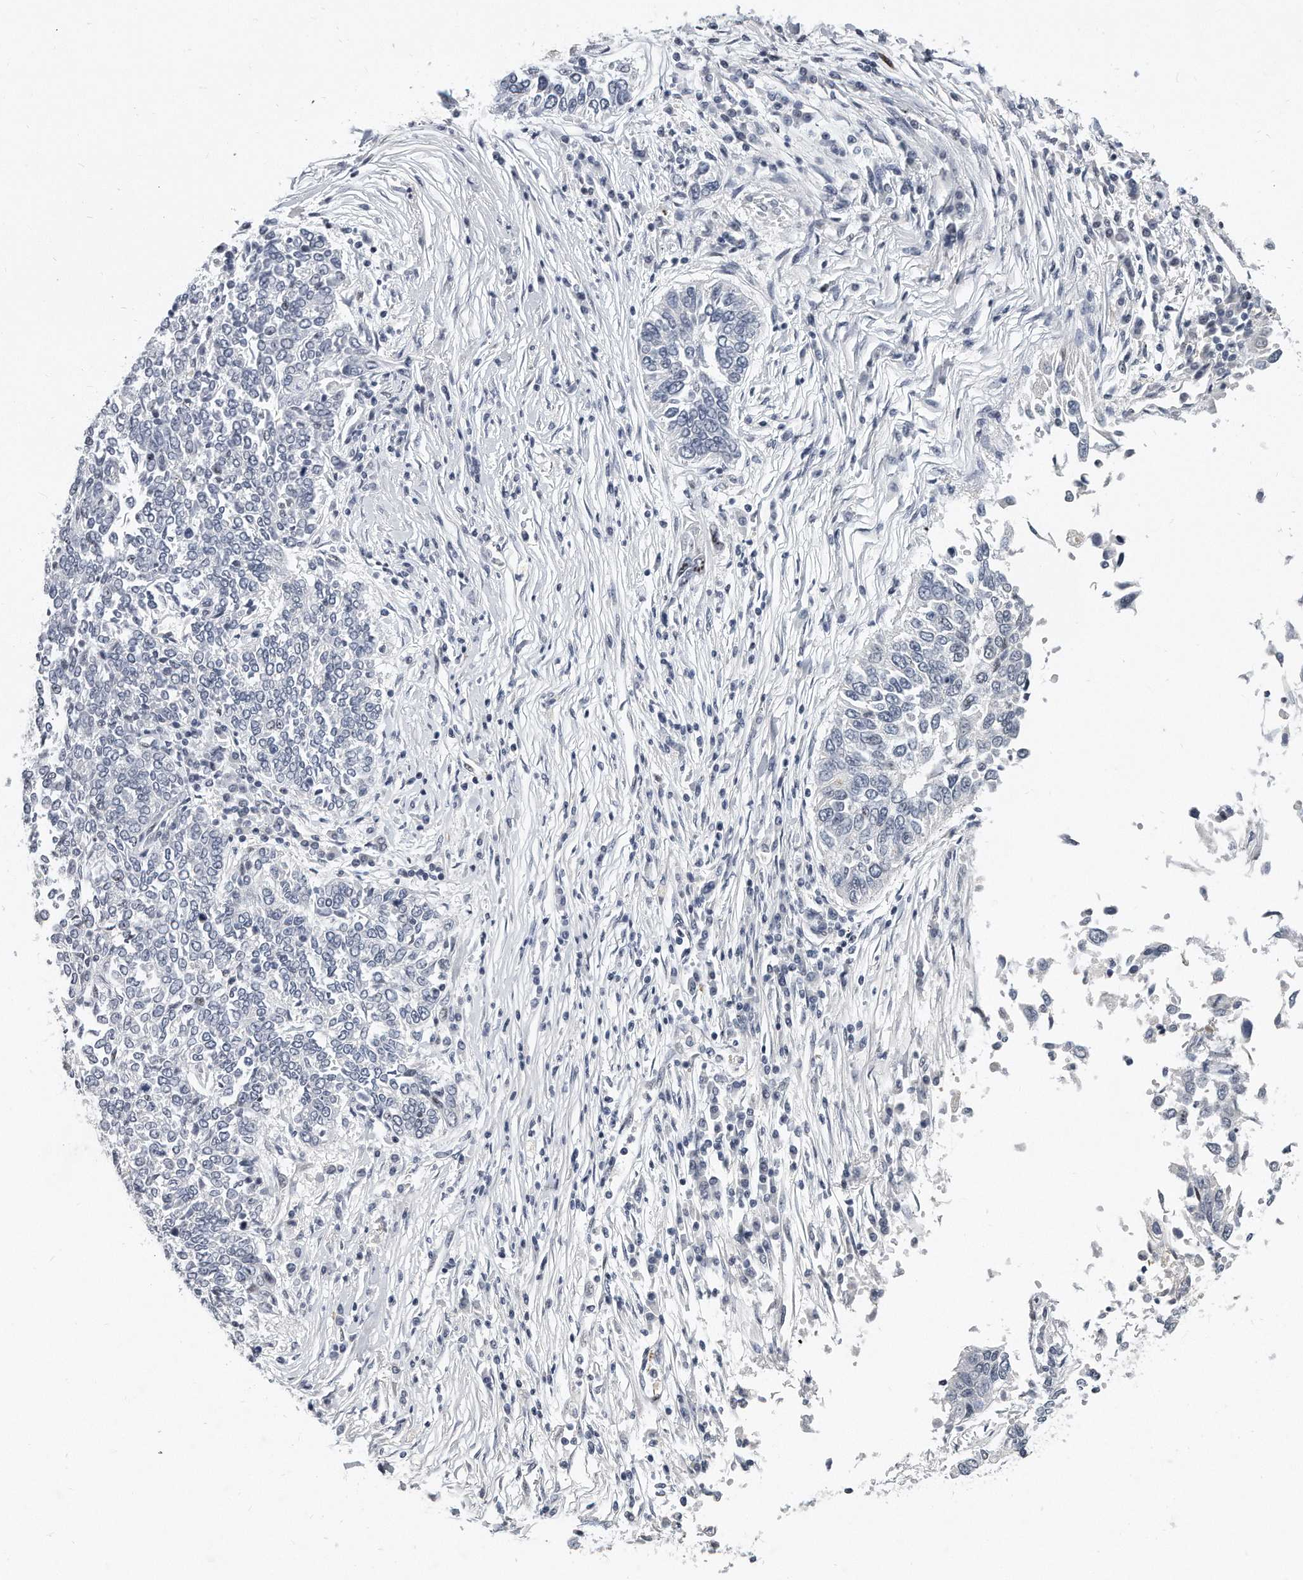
{"staining": {"intensity": "negative", "quantity": "none", "location": "none"}, "tissue": "lung cancer", "cell_type": "Tumor cells", "image_type": "cancer", "snomed": [{"axis": "morphology", "description": "Normal tissue, NOS"}, {"axis": "morphology", "description": "Squamous cell carcinoma, NOS"}, {"axis": "topography", "description": "Cartilage tissue"}, {"axis": "topography", "description": "Bronchus"}, {"axis": "topography", "description": "Lung"}, {"axis": "topography", "description": "Peripheral nerve tissue"}], "caption": "This is a photomicrograph of IHC staining of lung cancer (squamous cell carcinoma), which shows no positivity in tumor cells.", "gene": "TFCP2L1", "patient": {"sex": "female", "age": 49}}